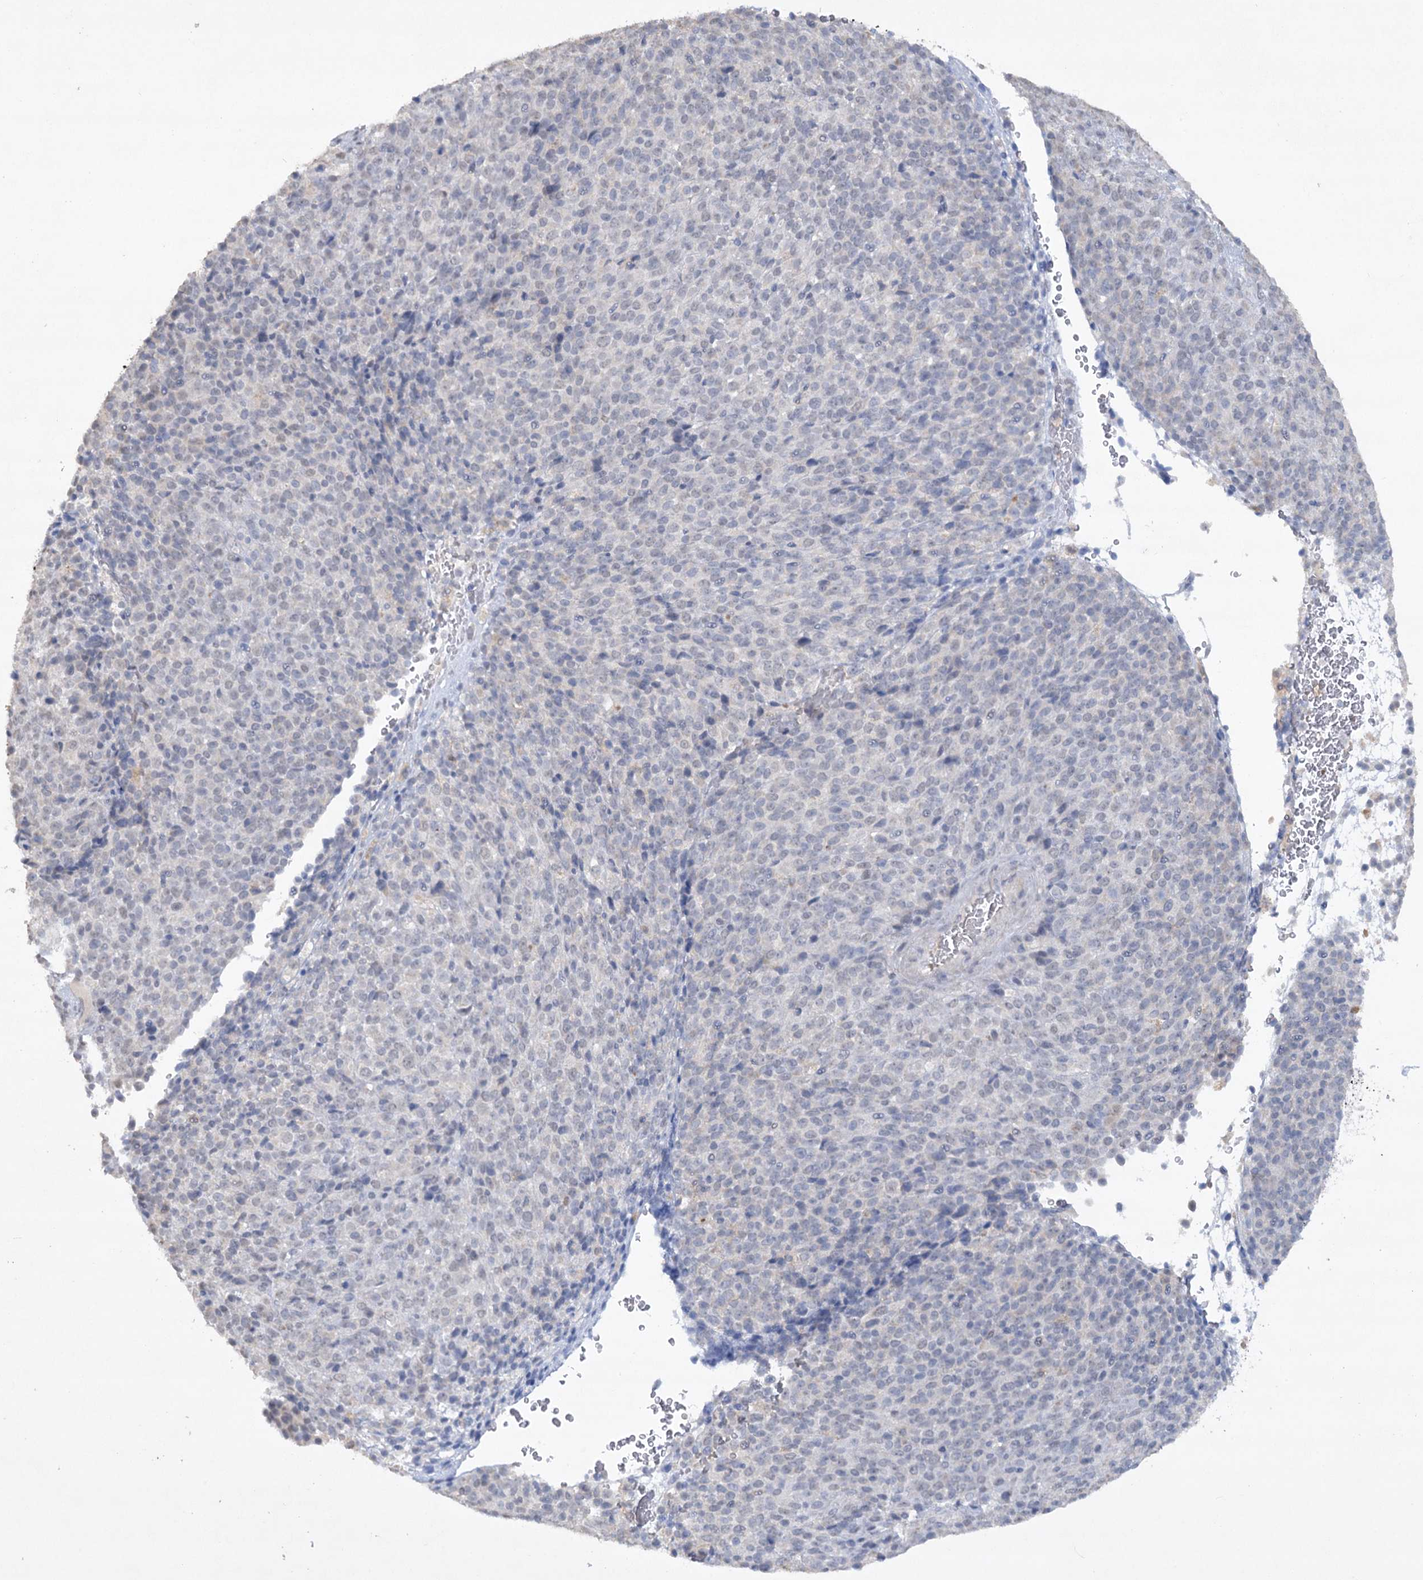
{"staining": {"intensity": "negative", "quantity": "none", "location": "none"}, "tissue": "melanoma", "cell_type": "Tumor cells", "image_type": "cancer", "snomed": [{"axis": "morphology", "description": "Malignant melanoma, Metastatic site"}, {"axis": "topography", "description": "Brain"}], "caption": "Photomicrograph shows no significant protein expression in tumor cells of melanoma.", "gene": "TRAF3IP1", "patient": {"sex": "female", "age": 56}}